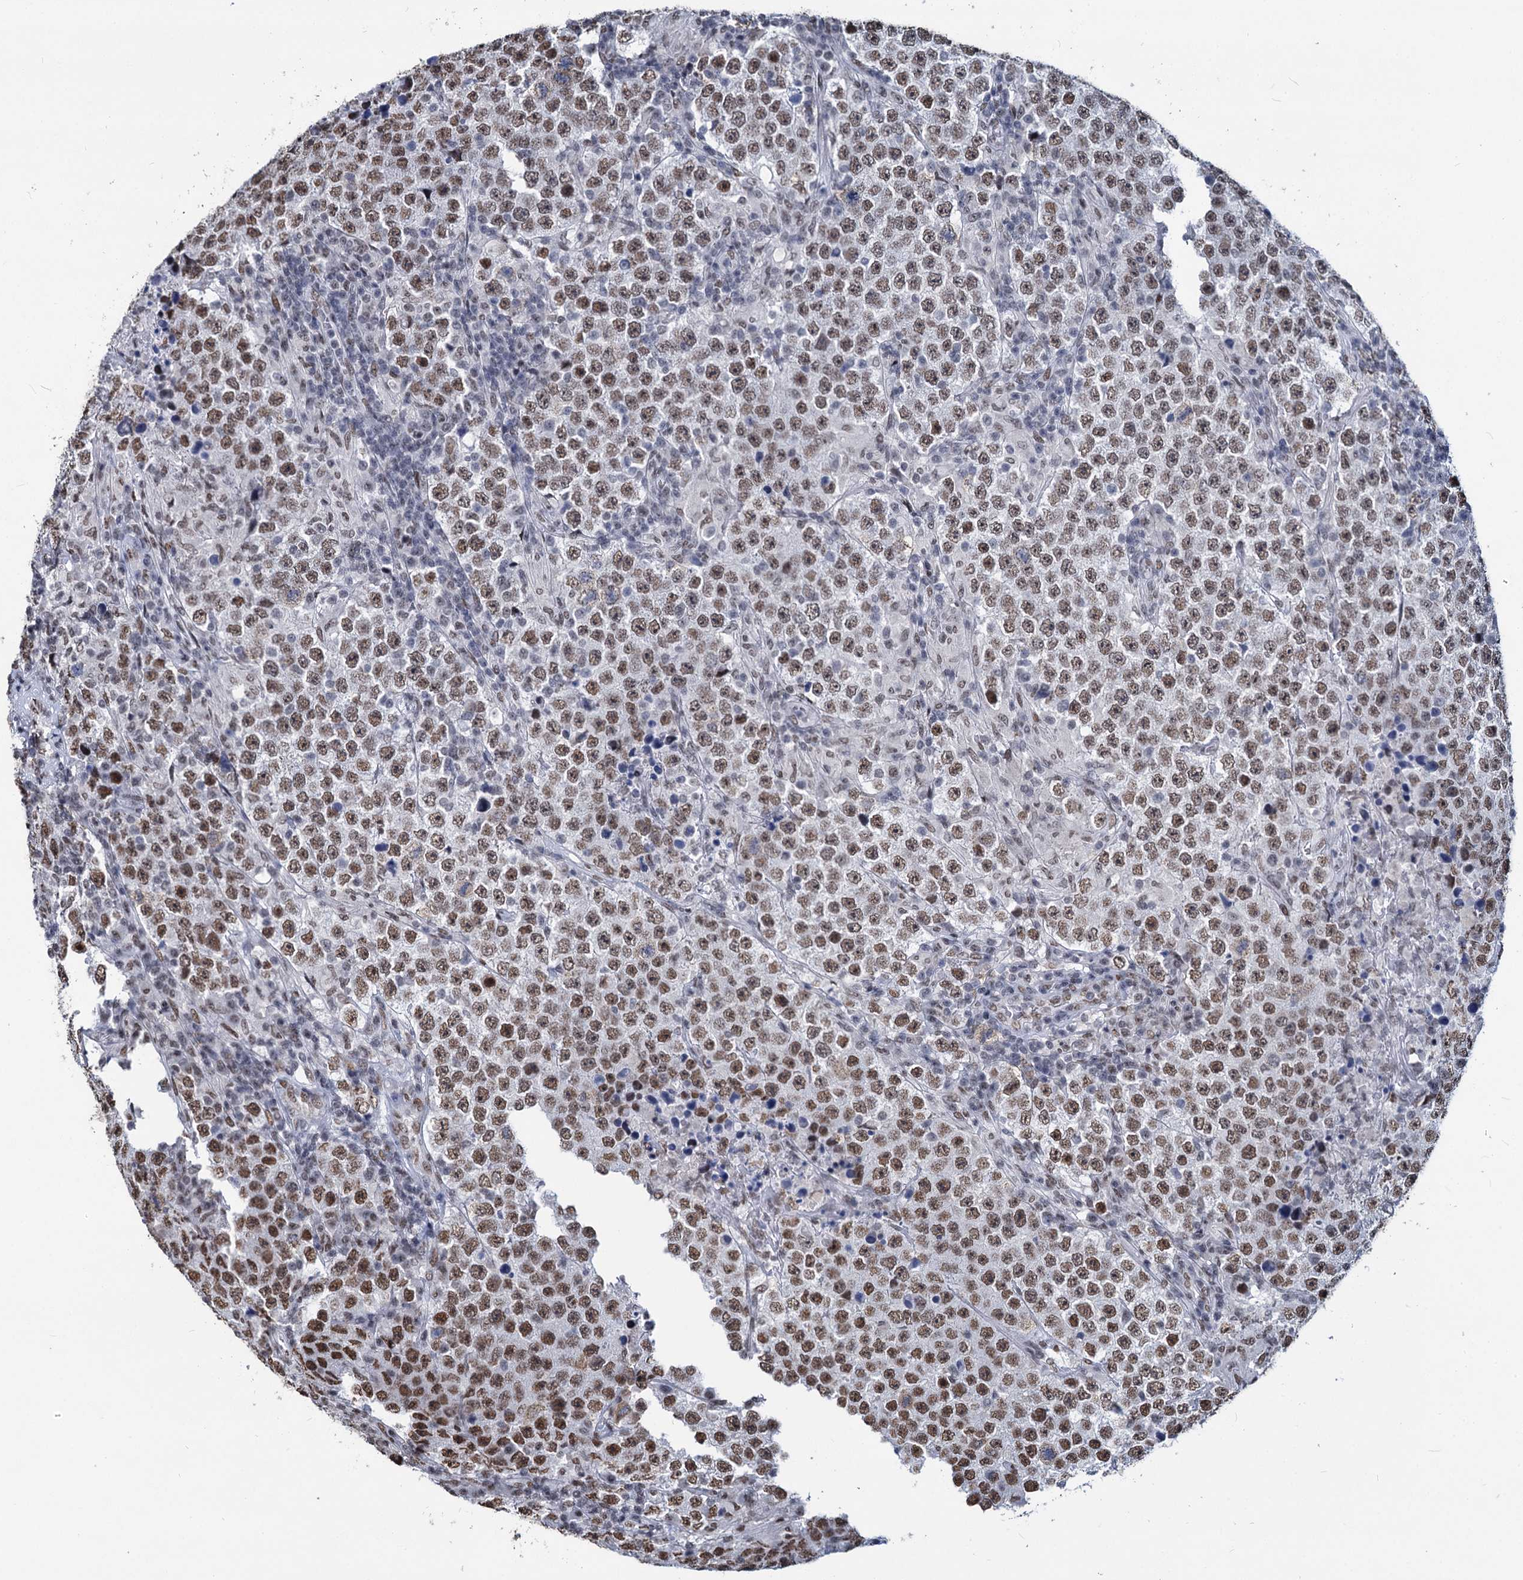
{"staining": {"intensity": "moderate", "quantity": ">75%", "location": "nuclear"}, "tissue": "testis cancer", "cell_type": "Tumor cells", "image_type": "cancer", "snomed": [{"axis": "morphology", "description": "Normal tissue, NOS"}, {"axis": "morphology", "description": "Urothelial carcinoma, High grade"}, {"axis": "morphology", "description": "Seminoma, NOS"}, {"axis": "morphology", "description": "Carcinoma, Embryonal, NOS"}, {"axis": "topography", "description": "Urinary bladder"}, {"axis": "topography", "description": "Testis"}], "caption": "IHC (DAB) staining of human testis cancer demonstrates moderate nuclear protein positivity in approximately >75% of tumor cells. Nuclei are stained in blue.", "gene": "PARPBP", "patient": {"sex": "male", "age": 41}}